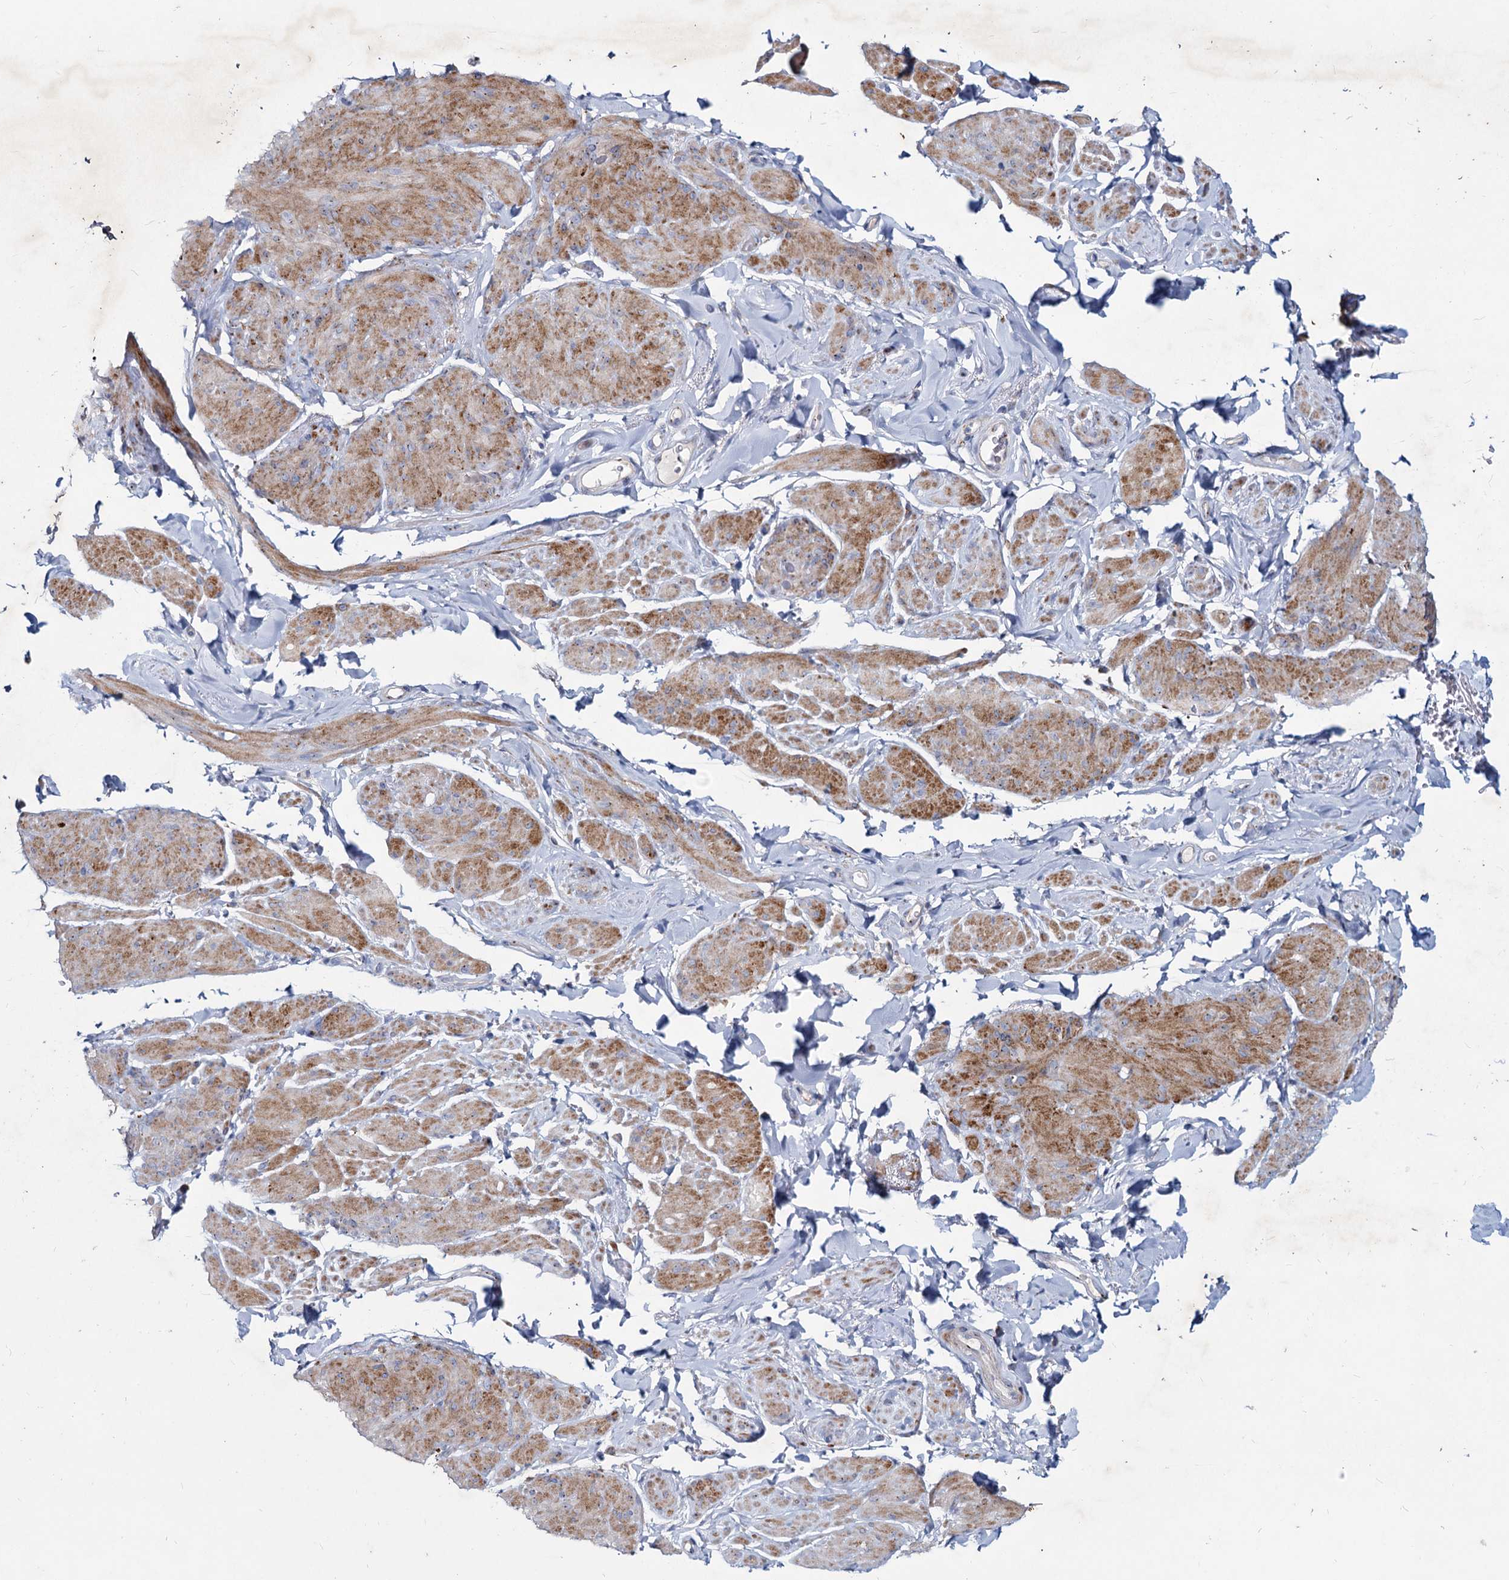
{"staining": {"intensity": "moderate", "quantity": "25%-75%", "location": "cytoplasmic/membranous"}, "tissue": "smooth muscle", "cell_type": "Smooth muscle cells", "image_type": "normal", "snomed": [{"axis": "morphology", "description": "Normal tissue, NOS"}, {"axis": "topography", "description": "Smooth muscle"}, {"axis": "topography", "description": "Peripheral nerve tissue"}], "caption": "Immunohistochemistry (IHC) micrograph of unremarkable smooth muscle: smooth muscle stained using immunohistochemistry (IHC) shows medium levels of moderate protein expression localized specifically in the cytoplasmic/membranous of smooth muscle cells, appearing as a cytoplasmic/membranous brown color.", "gene": "AGBL4", "patient": {"sex": "male", "age": 69}}